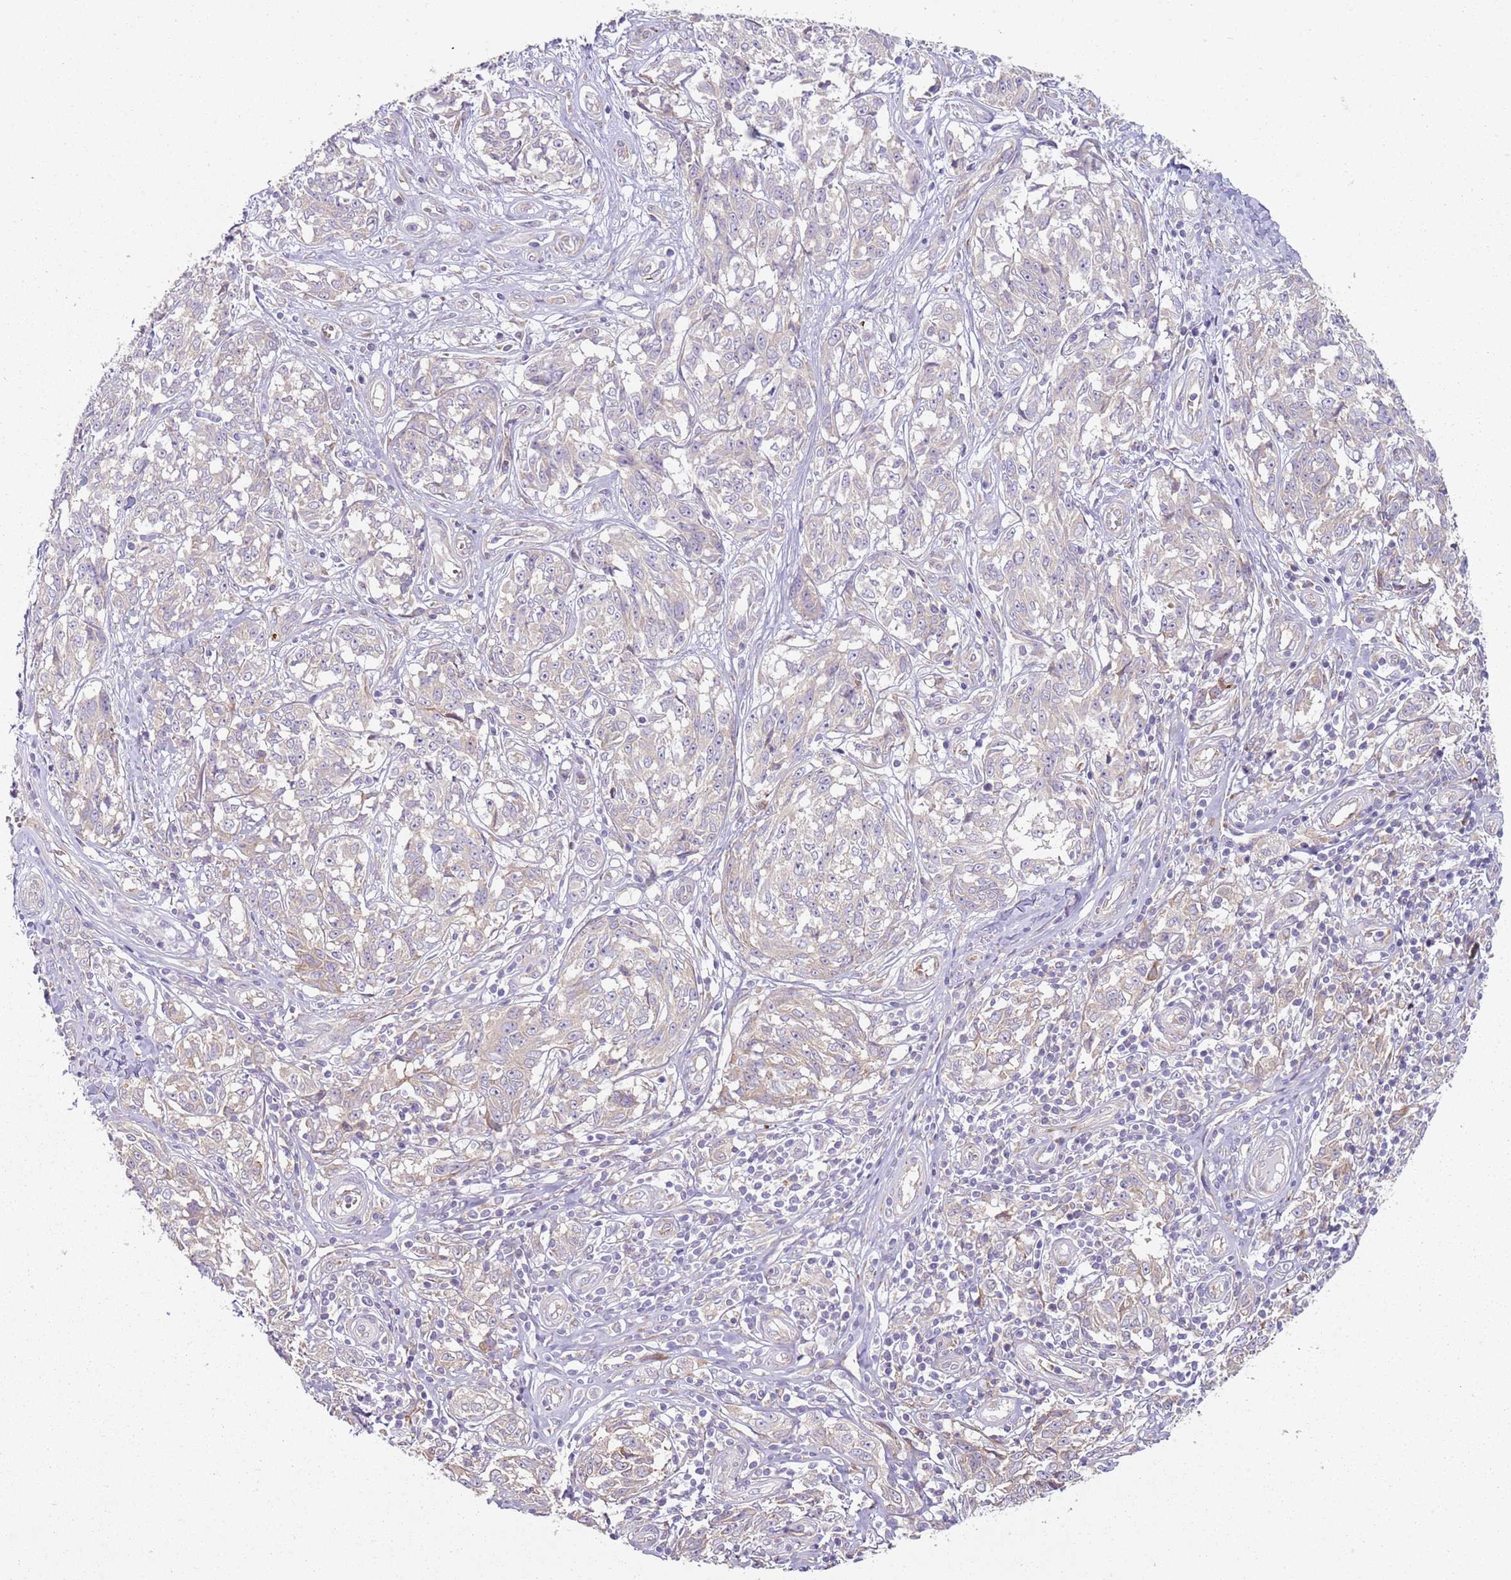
{"staining": {"intensity": "negative", "quantity": "none", "location": "none"}, "tissue": "melanoma", "cell_type": "Tumor cells", "image_type": "cancer", "snomed": [{"axis": "morphology", "description": "Normal tissue, NOS"}, {"axis": "morphology", "description": "Malignant melanoma, NOS"}, {"axis": "topography", "description": "Skin"}], "caption": "Immunohistochemistry (IHC) photomicrograph of melanoma stained for a protein (brown), which exhibits no staining in tumor cells.", "gene": "SPATA2", "patient": {"sex": "female", "age": 64}}